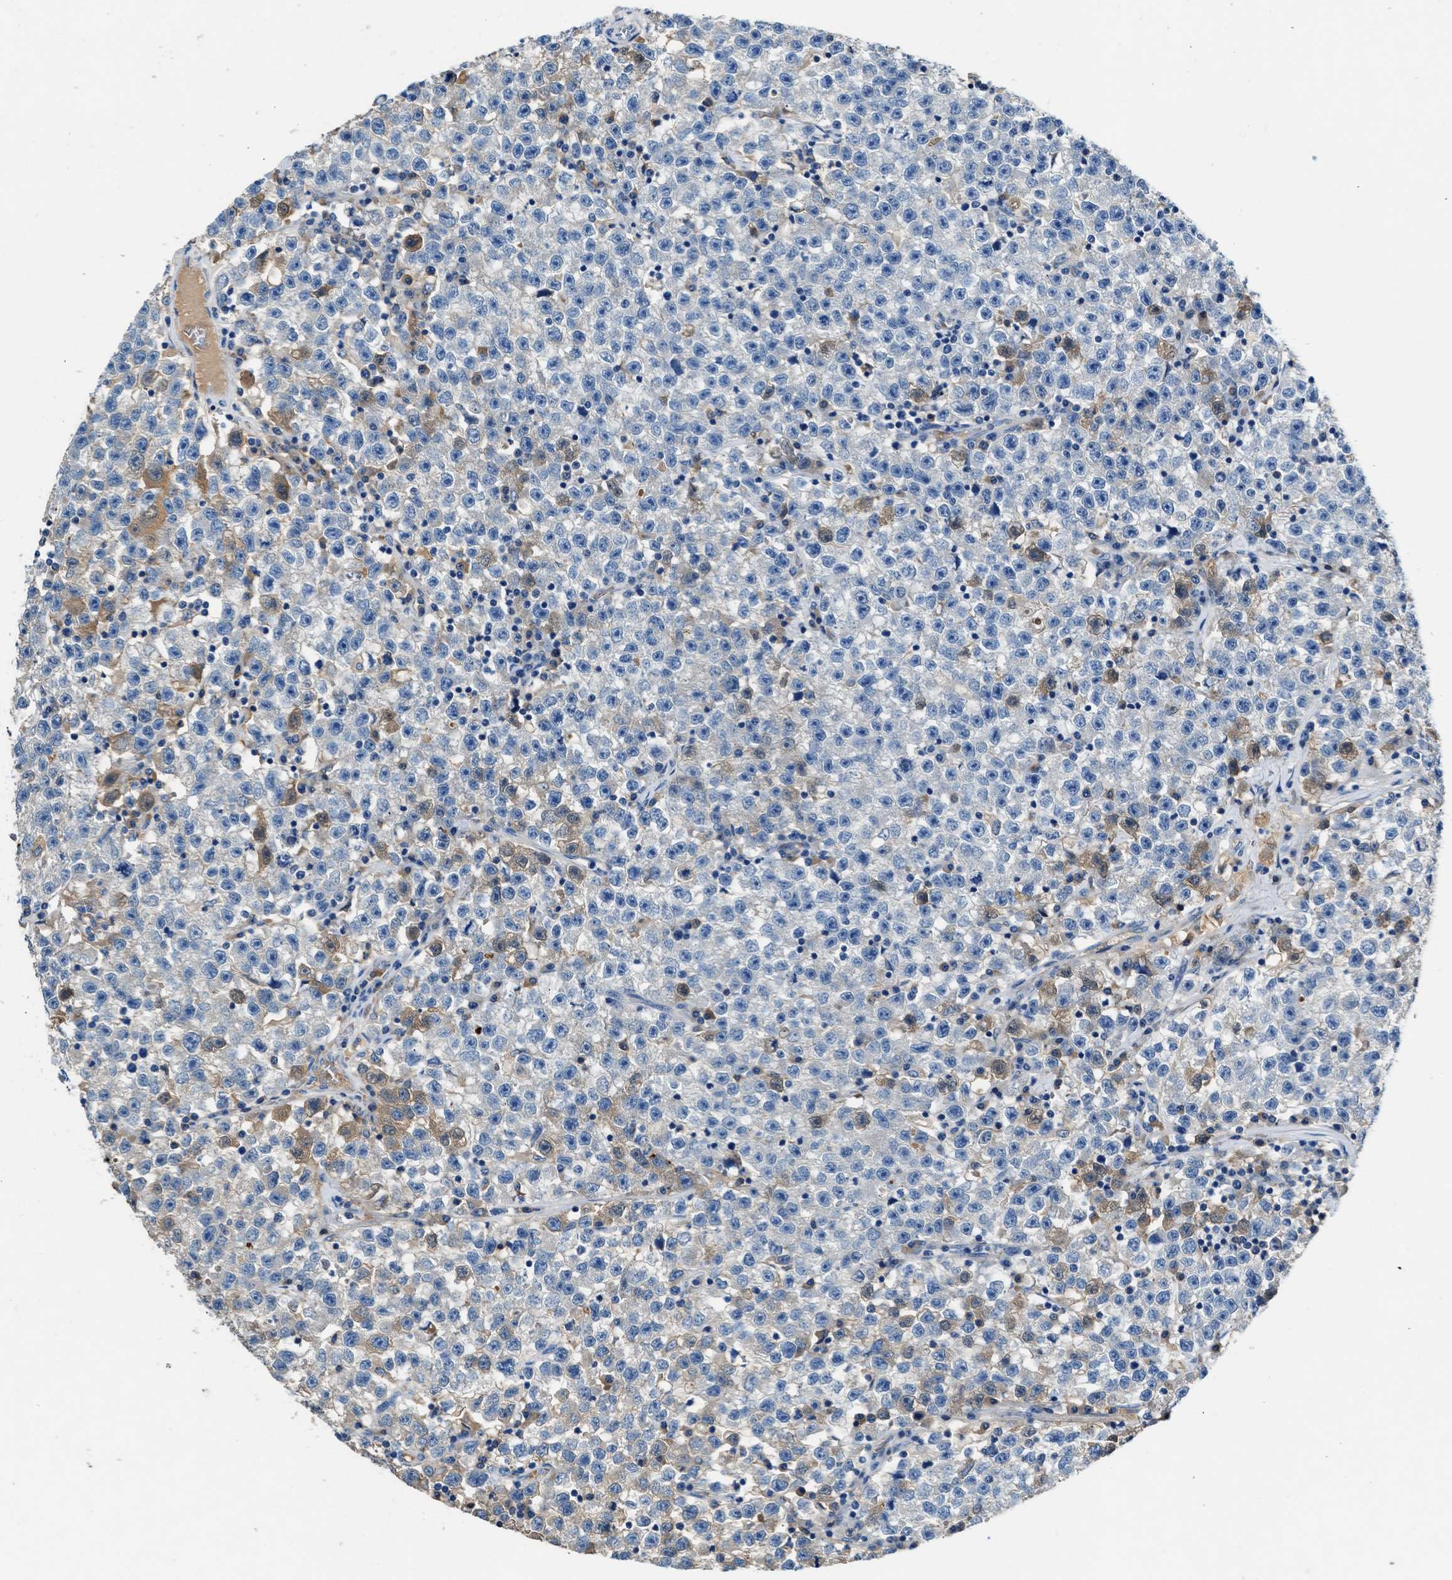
{"staining": {"intensity": "negative", "quantity": "none", "location": "none"}, "tissue": "testis cancer", "cell_type": "Tumor cells", "image_type": "cancer", "snomed": [{"axis": "morphology", "description": "Seminoma, NOS"}, {"axis": "topography", "description": "Testis"}], "caption": "Seminoma (testis) was stained to show a protein in brown. There is no significant positivity in tumor cells. (Brightfield microscopy of DAB (3,3'-diaminobenzidine) immunohistochemistry at high magnification).", "gene": "RWDD2B", "patient": {"sex": "male", "age": 22}}